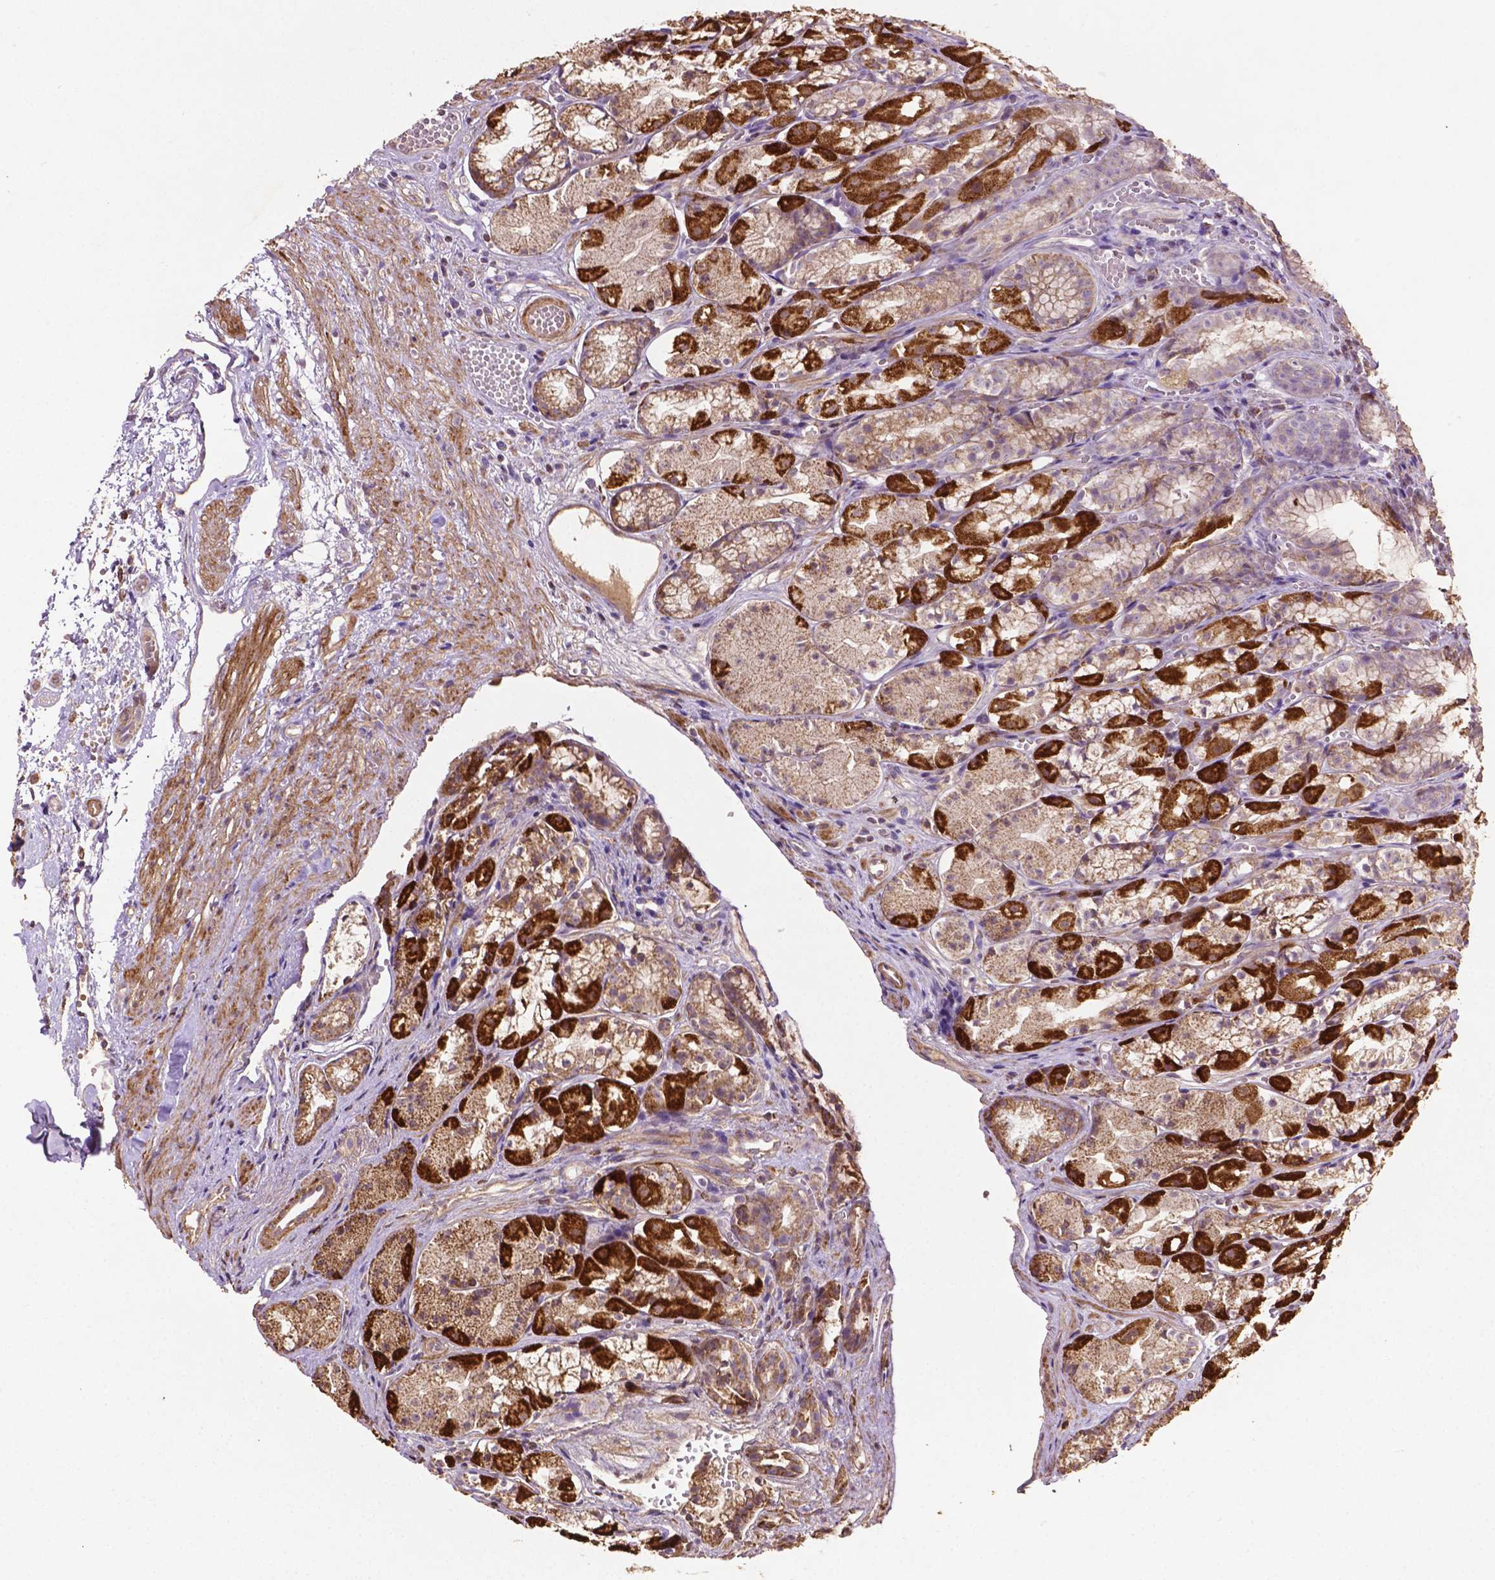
{"staining": {"intensity": "strong", "quantity": "25%-75%", "location": "cytoplasmic/membranous"}, "tissue": "stomach", "cell_type": "Glandular cells", "image_type": "normal", "snomed": [{"axis": "morphology", "description": "Normal tissue, NOS"}, {"axis": "topography", "description": "Stomach"}], "caption": "Protein staining of benign stomach exhibits strong cytoplasmic/membranous expression in about 25%-75% of glandular cells.", "gene": "LRR1", "patient": {"sex": "male", "age": 70}}